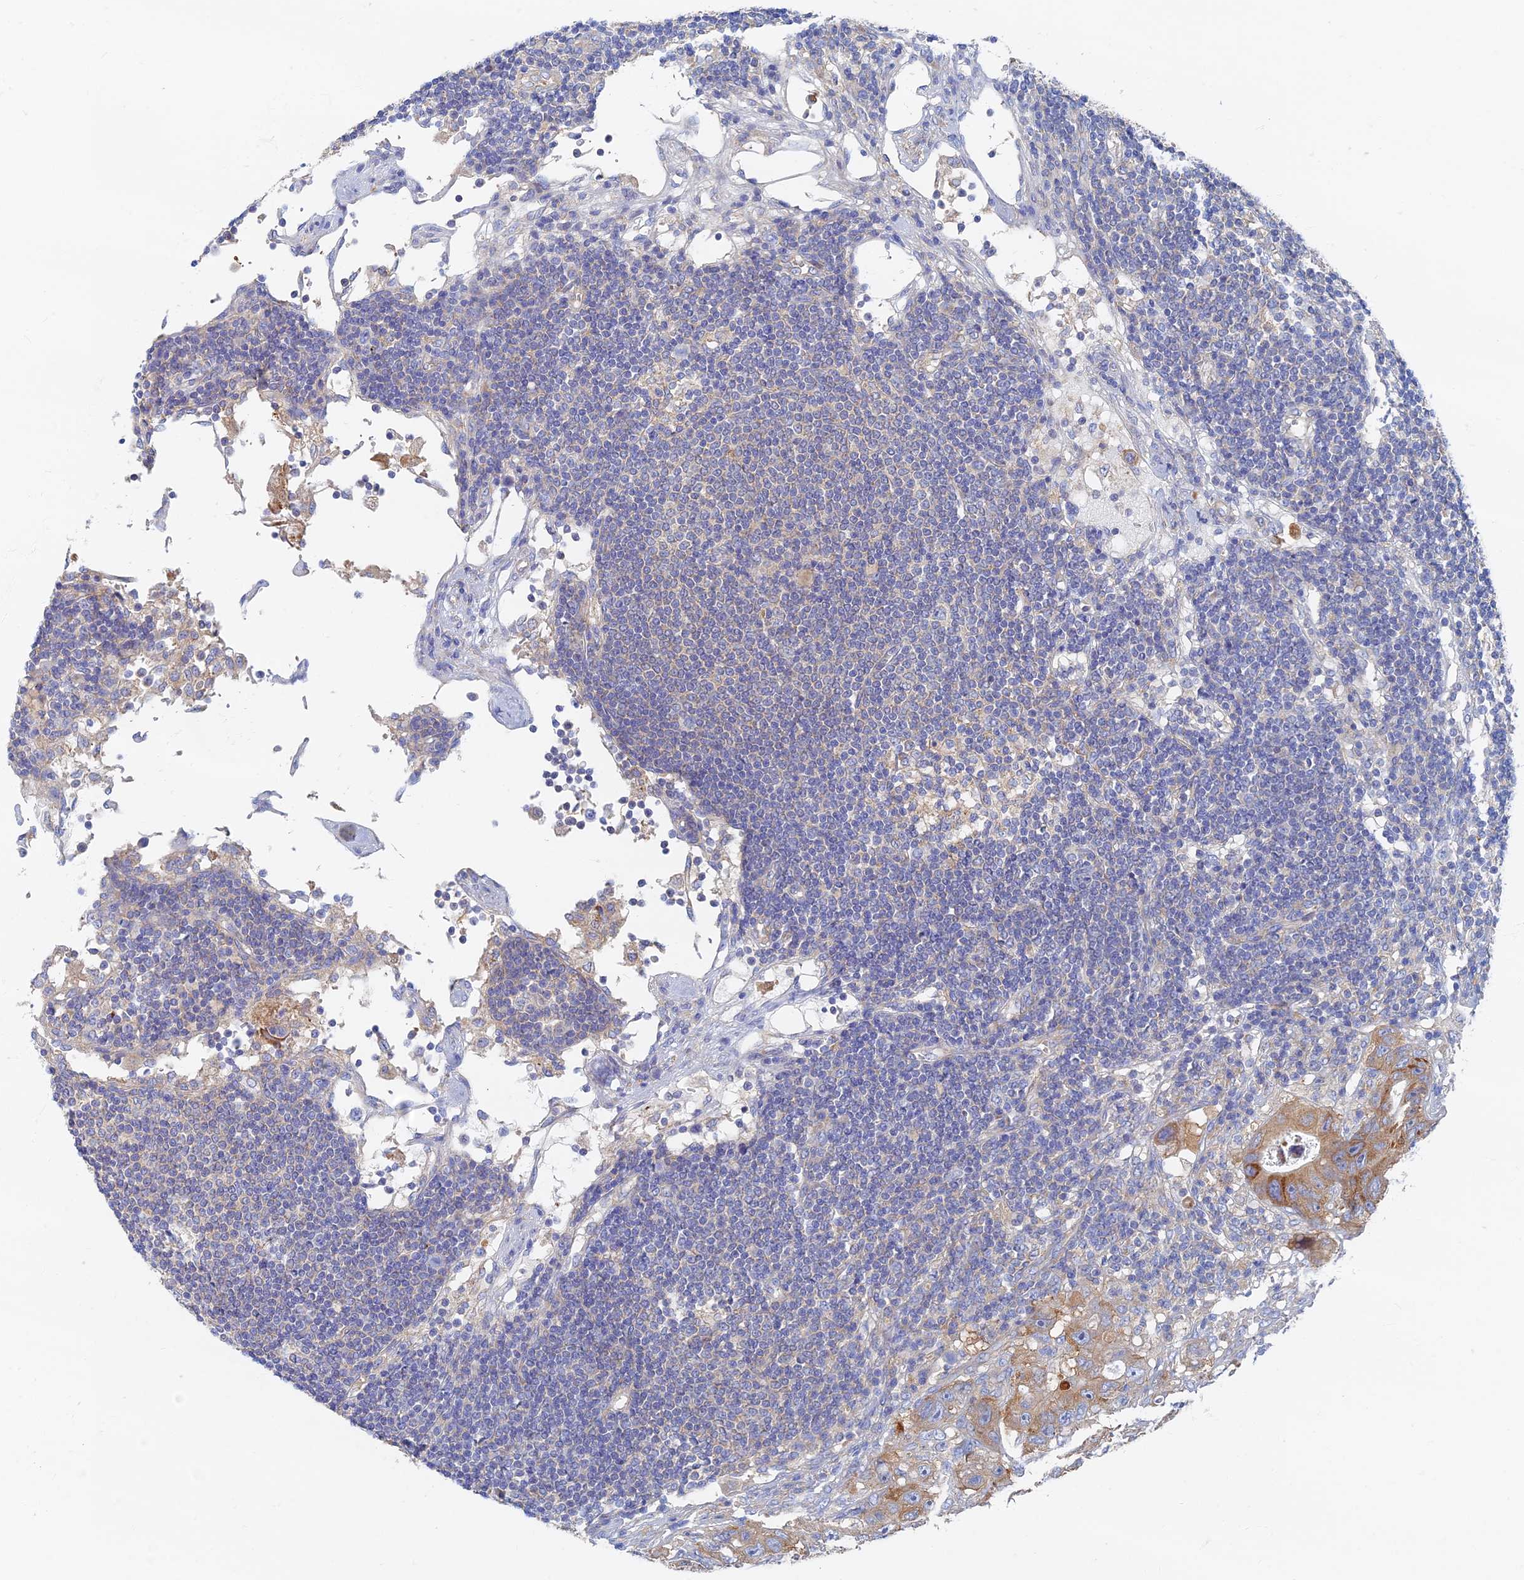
{"staining": {"intensity": "moderate", "quantity": ">75%", "location": "cytoplasmic/membranous"}, "tissue": "colorectal cancer", "cell_type": "Tumor cells", "image_type": "cancer", "snomed": [{"axis": "morphology", "description": "Adenocarcinoma, NOS"}, {"axis": "topography", "description": "Colon"}], "caption": "A photomicrograph showing moderate cytoplasmic/membranous positivity in about >75% of tumor cells in colorectal cancer (adenocarcinoma), as visualized by brown immunohistochemical staining.", "gene": "TMEM44", "patient": {"sex": "female", "age": 46}}